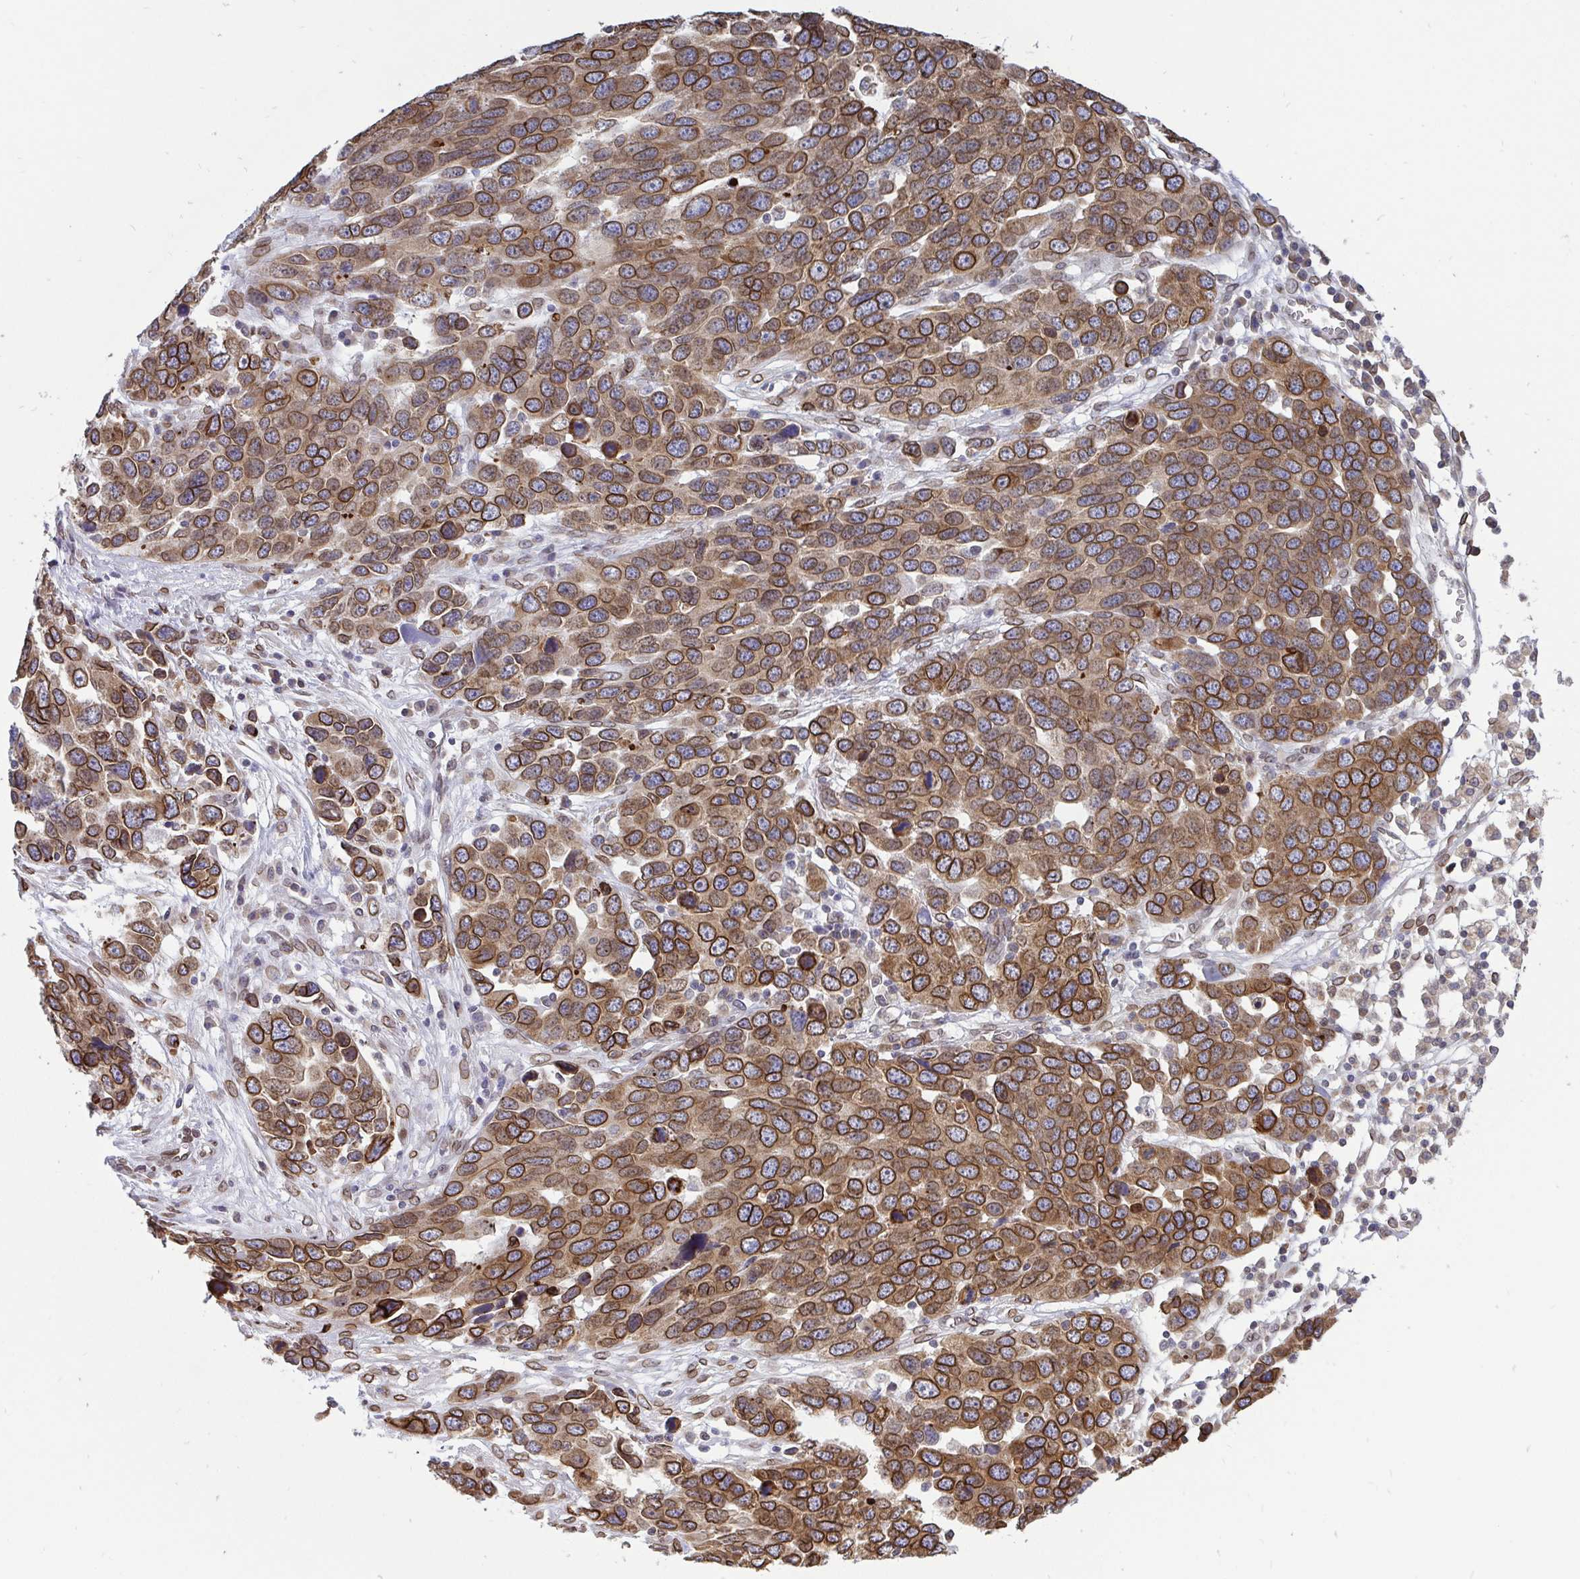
{"staining": {"intensity": "moderate", "quantity": ">75%", "location": "cytoplasmic/membranous,nuclear"}, "tissue": "ovarian cancer", "cell_type": "Tumor cells", "image_type": "cancer", "snomed": [{"axis": "morphology", "description": "Cystadenocarcinoma, serous, NOS"}, {"axis": "topography", "description": "Ovary"}], "caption": "The immunohistochemical stain labels moderate cytoplasmic/membranous and nuclear expression in tumor cells of ovarian cancer tissue. (DAB IHC with brightfield microscopy, high magnification).", "gene": "EMD", "patient": {"sex": "female", "age": 76}}